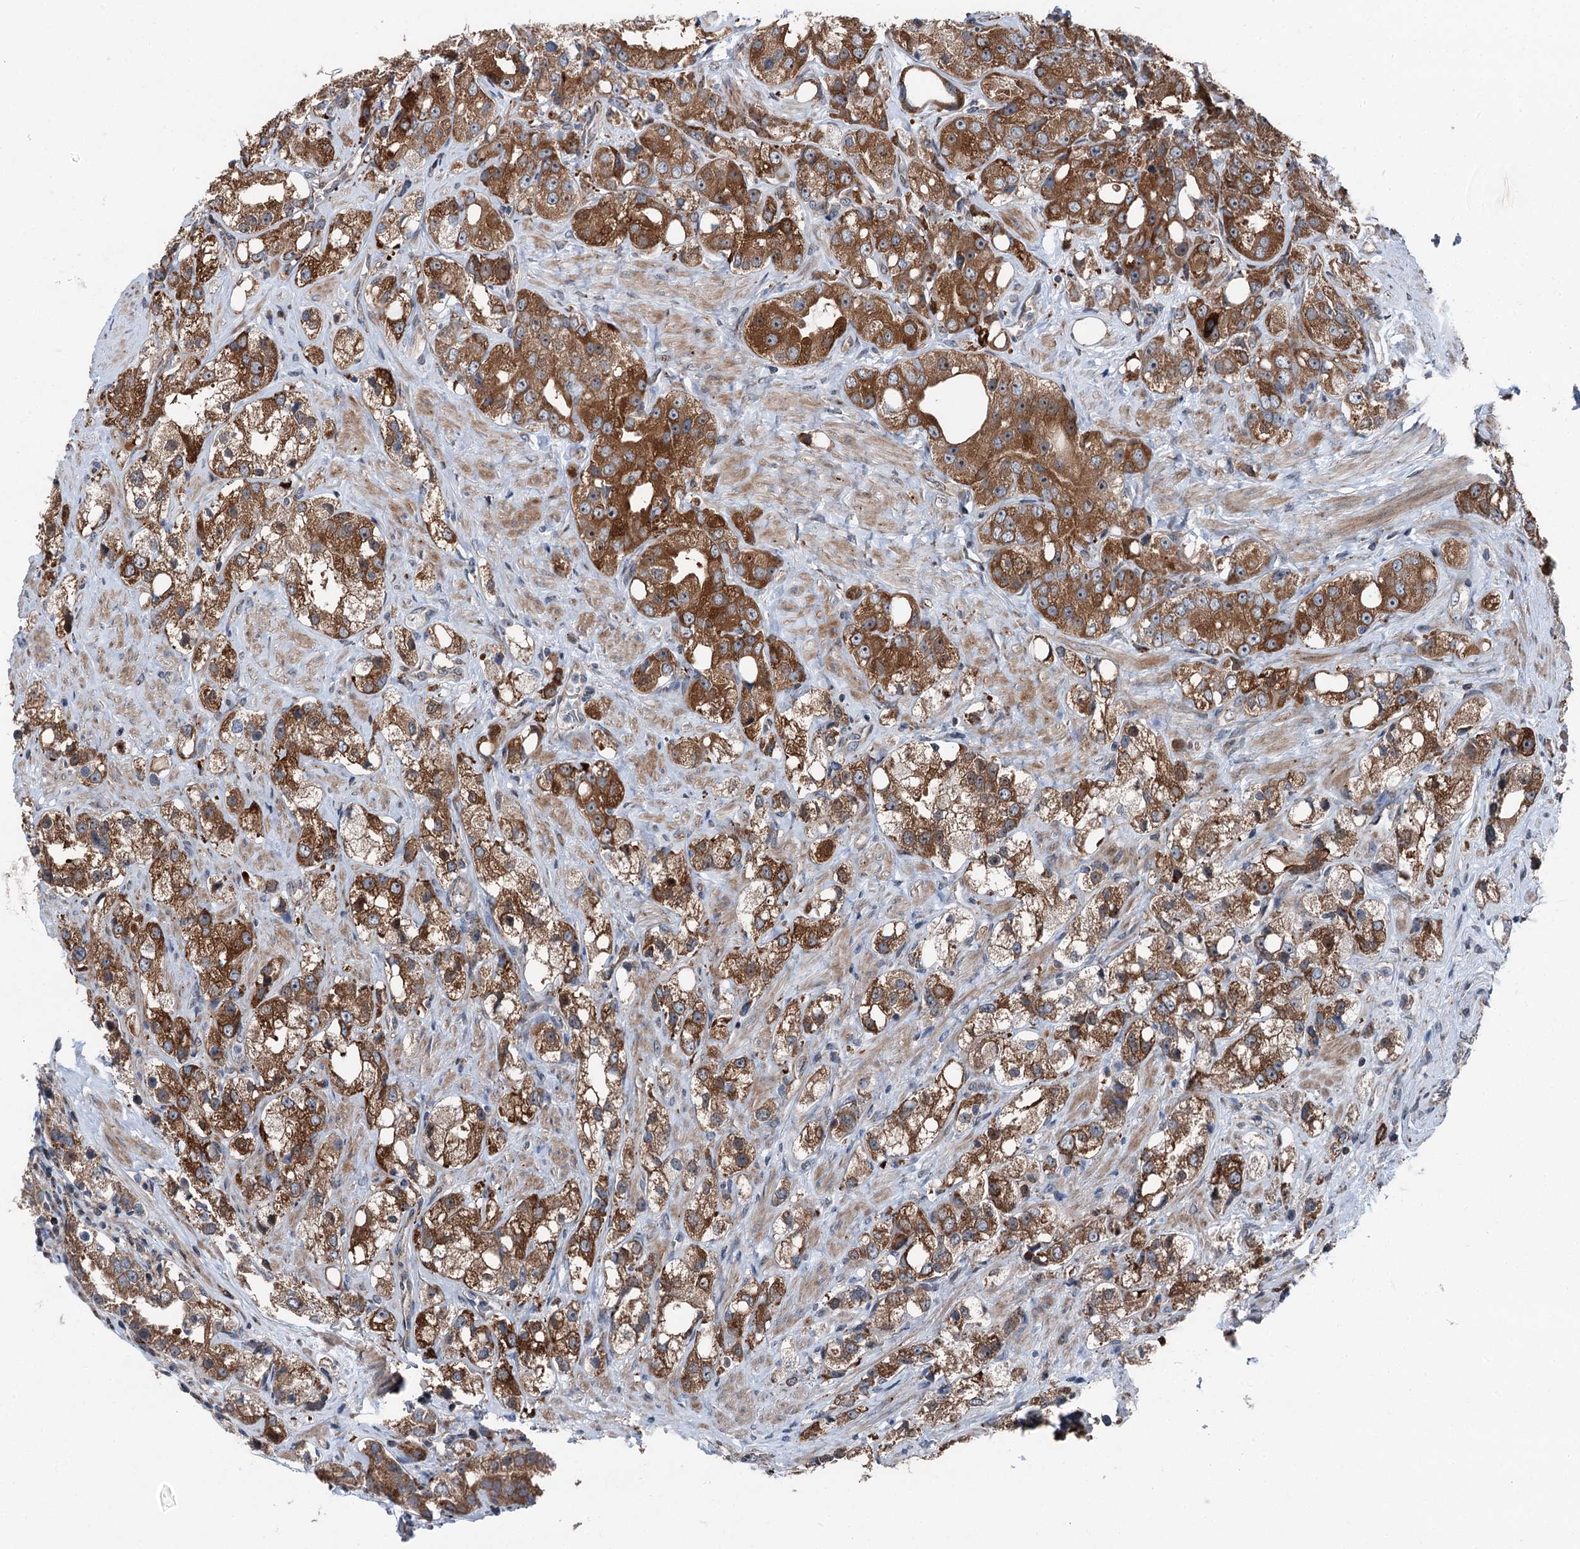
{"staining": {"intensity": "moderate", "quantity": ">75%", "location": "cytoplasmic/membranous"}, "tissue": "prostate cancer", "cell_type": "Tumor cells", "image_type": "cancer", "snomed": [{"axis": "morphology", "description": "Adenocarcinoma, NOS"}, {"axis": "topography", "description": "Prostate"}], "caption": "IHC (DAB (3,3'-diaminobenzidine)) staining of prostate adenocarcinoma demonstrates moderate cytoplasmic/membranous protein staining in approximately >75% of tumor cells.", "gene": "POLR1D", "patient": {"sex": "male", "age": 79}}